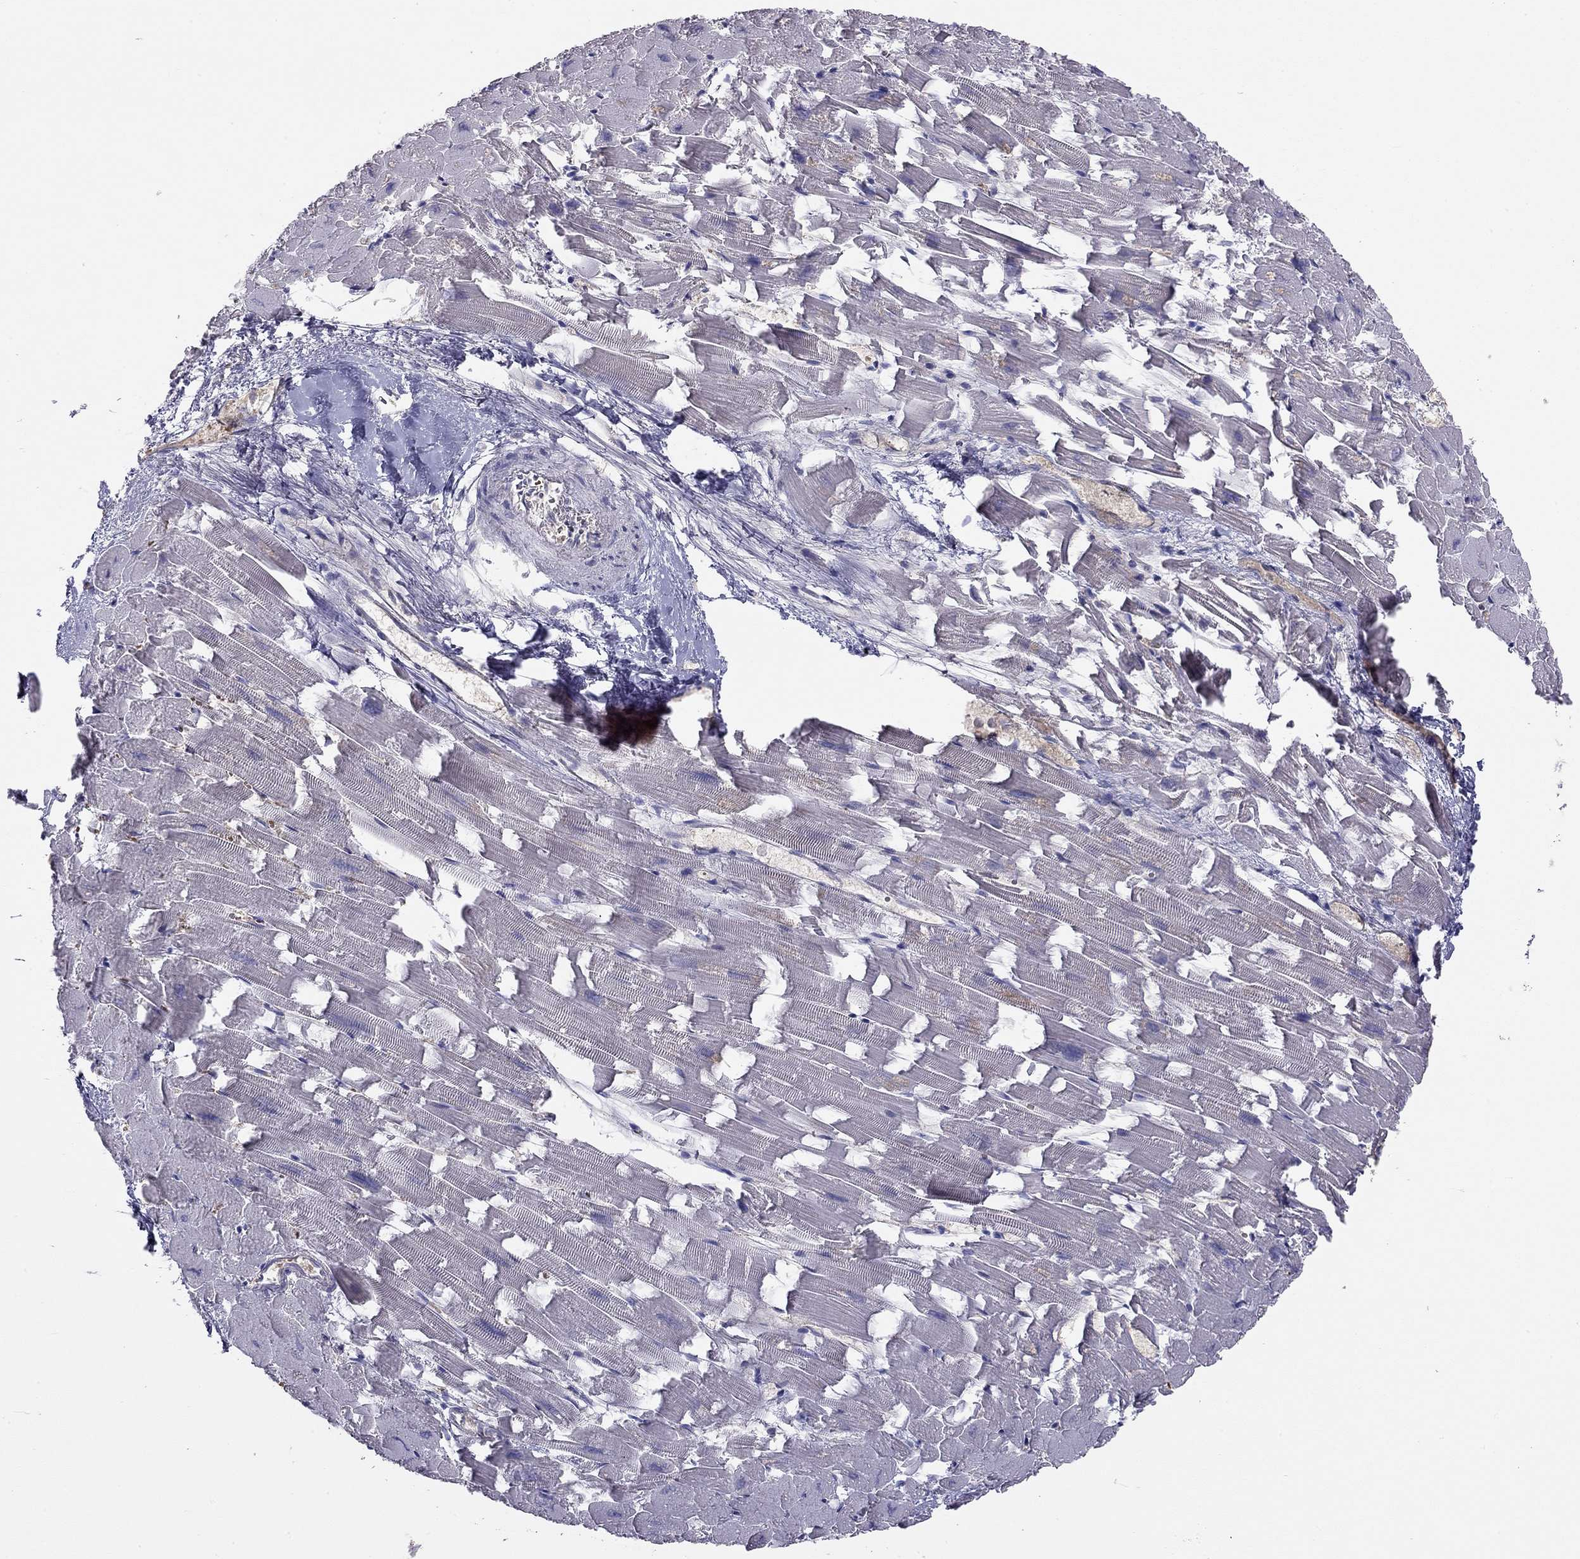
{"staining": {"intensity": "negative", "quantity": "none", "location": "none"}, "tissue": "heart muscle", "cell_type": "Cardiomyocytes", "image_type": "normal", "snomed": [{"axis": "morphology", "description": "Normal tissue, NOS"}, {"axis": "topography", "description": "Heart"}], "caption": "A histopathology image of heart muscle stained for a protein reveals no brown staining in cardiomyocytes.", "gene": "RHCE", "patient": {"sex": "female", "age": 64}}